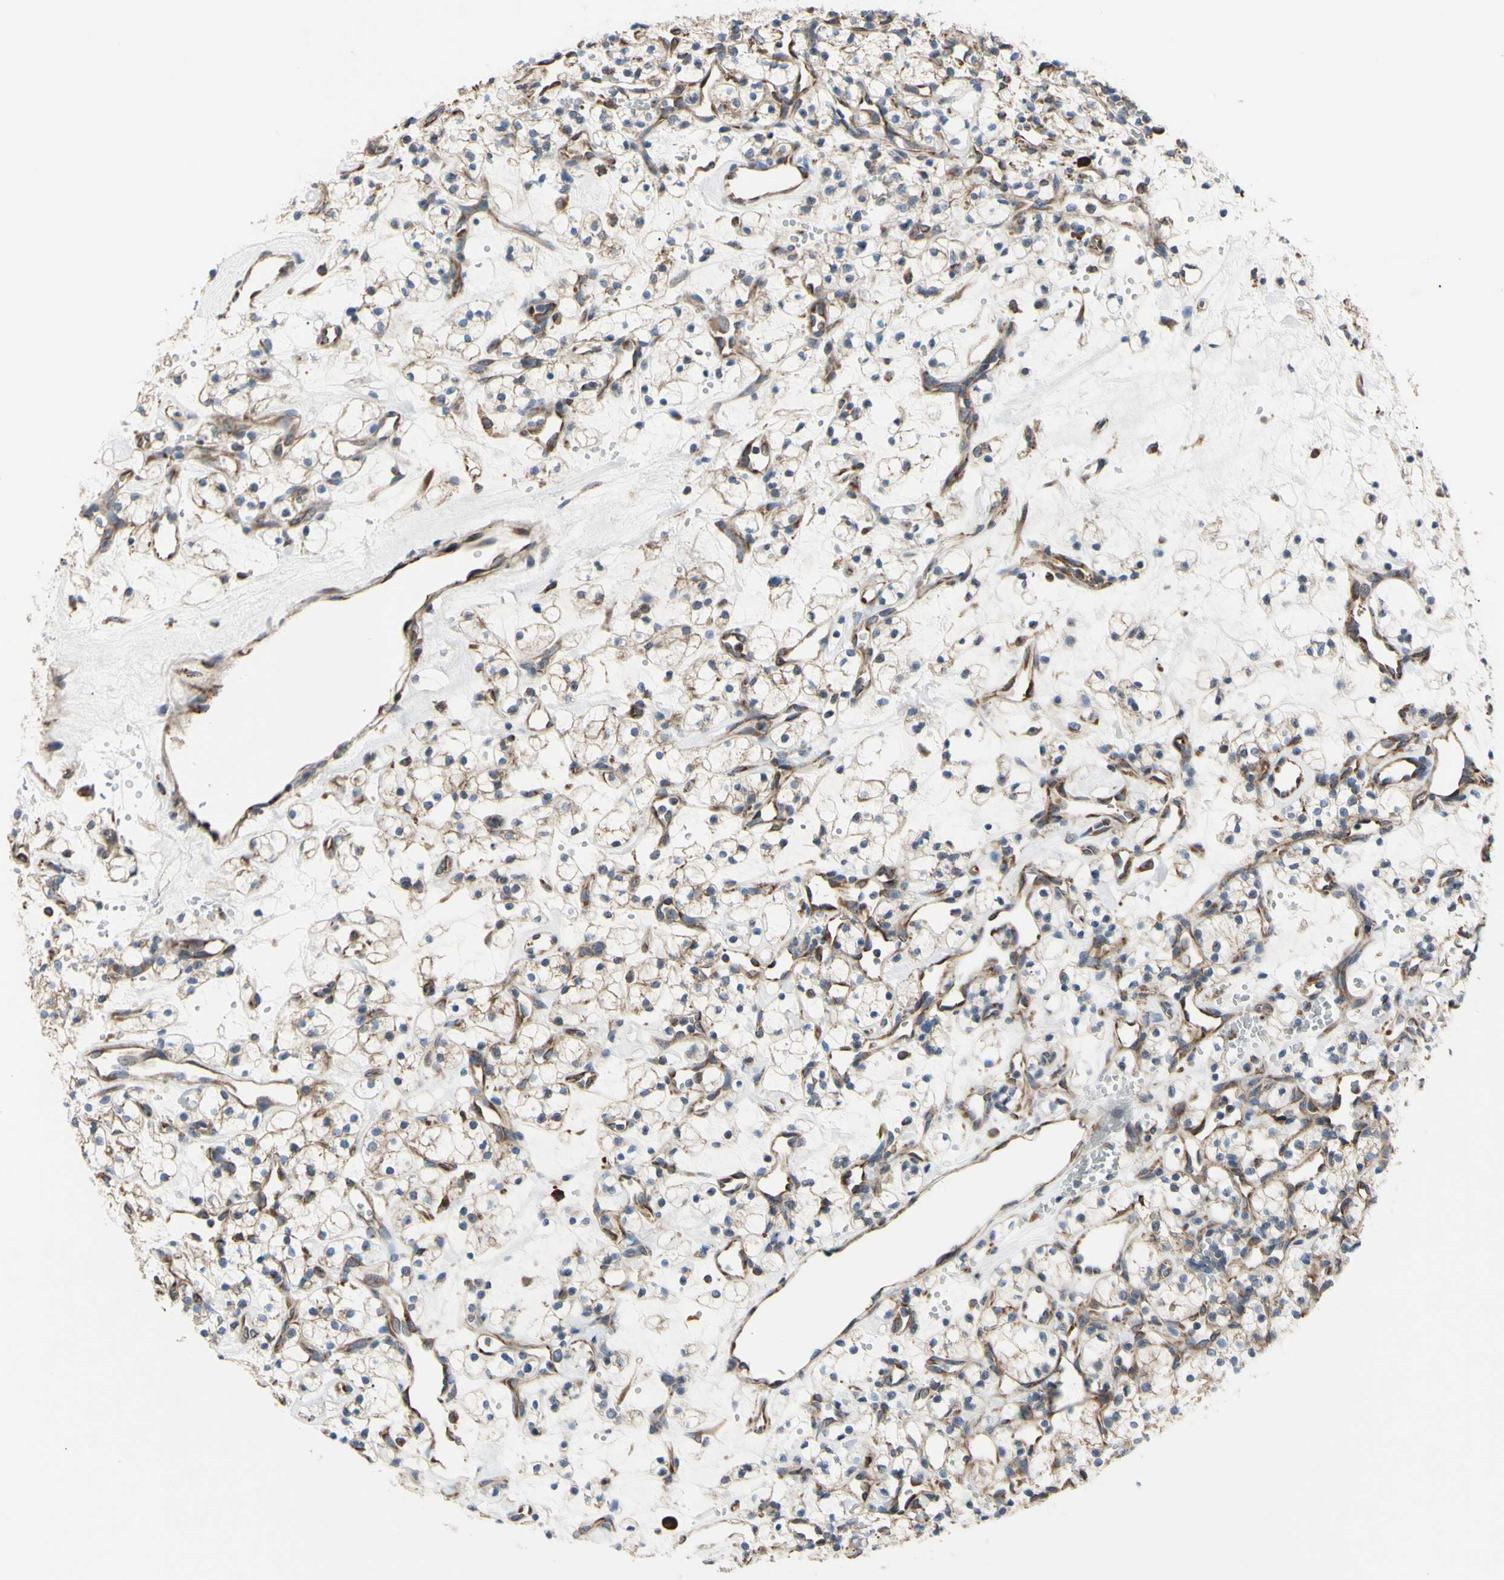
{"staining": {"intensity": "weak", "quantity": ">75%", "location": "cytoplasmic/membranous"}, "tissue": "renal cancer", "cell_type": "Tumor cells", "image_type": "cancer", "snomed": [{"axis": "morphology", "description": "Adenocarcinoma, NOS"}, {"axis": "topography", "description": "Kidney"}], "caption": "IHC staining of renal cancer (adenocarcinoma), which displays low levels of weak cytoplasmic/membranous staining in about >75% of tumor cells indicating weak cytoplasmic/membranous protein staining. The staining was performed using DAB (3,3'-diaminobenzidine) (brown) for protein detection and nuclei were counterstained in hematoxylin (blue).", "gene": "BMF", "patient": {"sex": "female", "age": 60}}